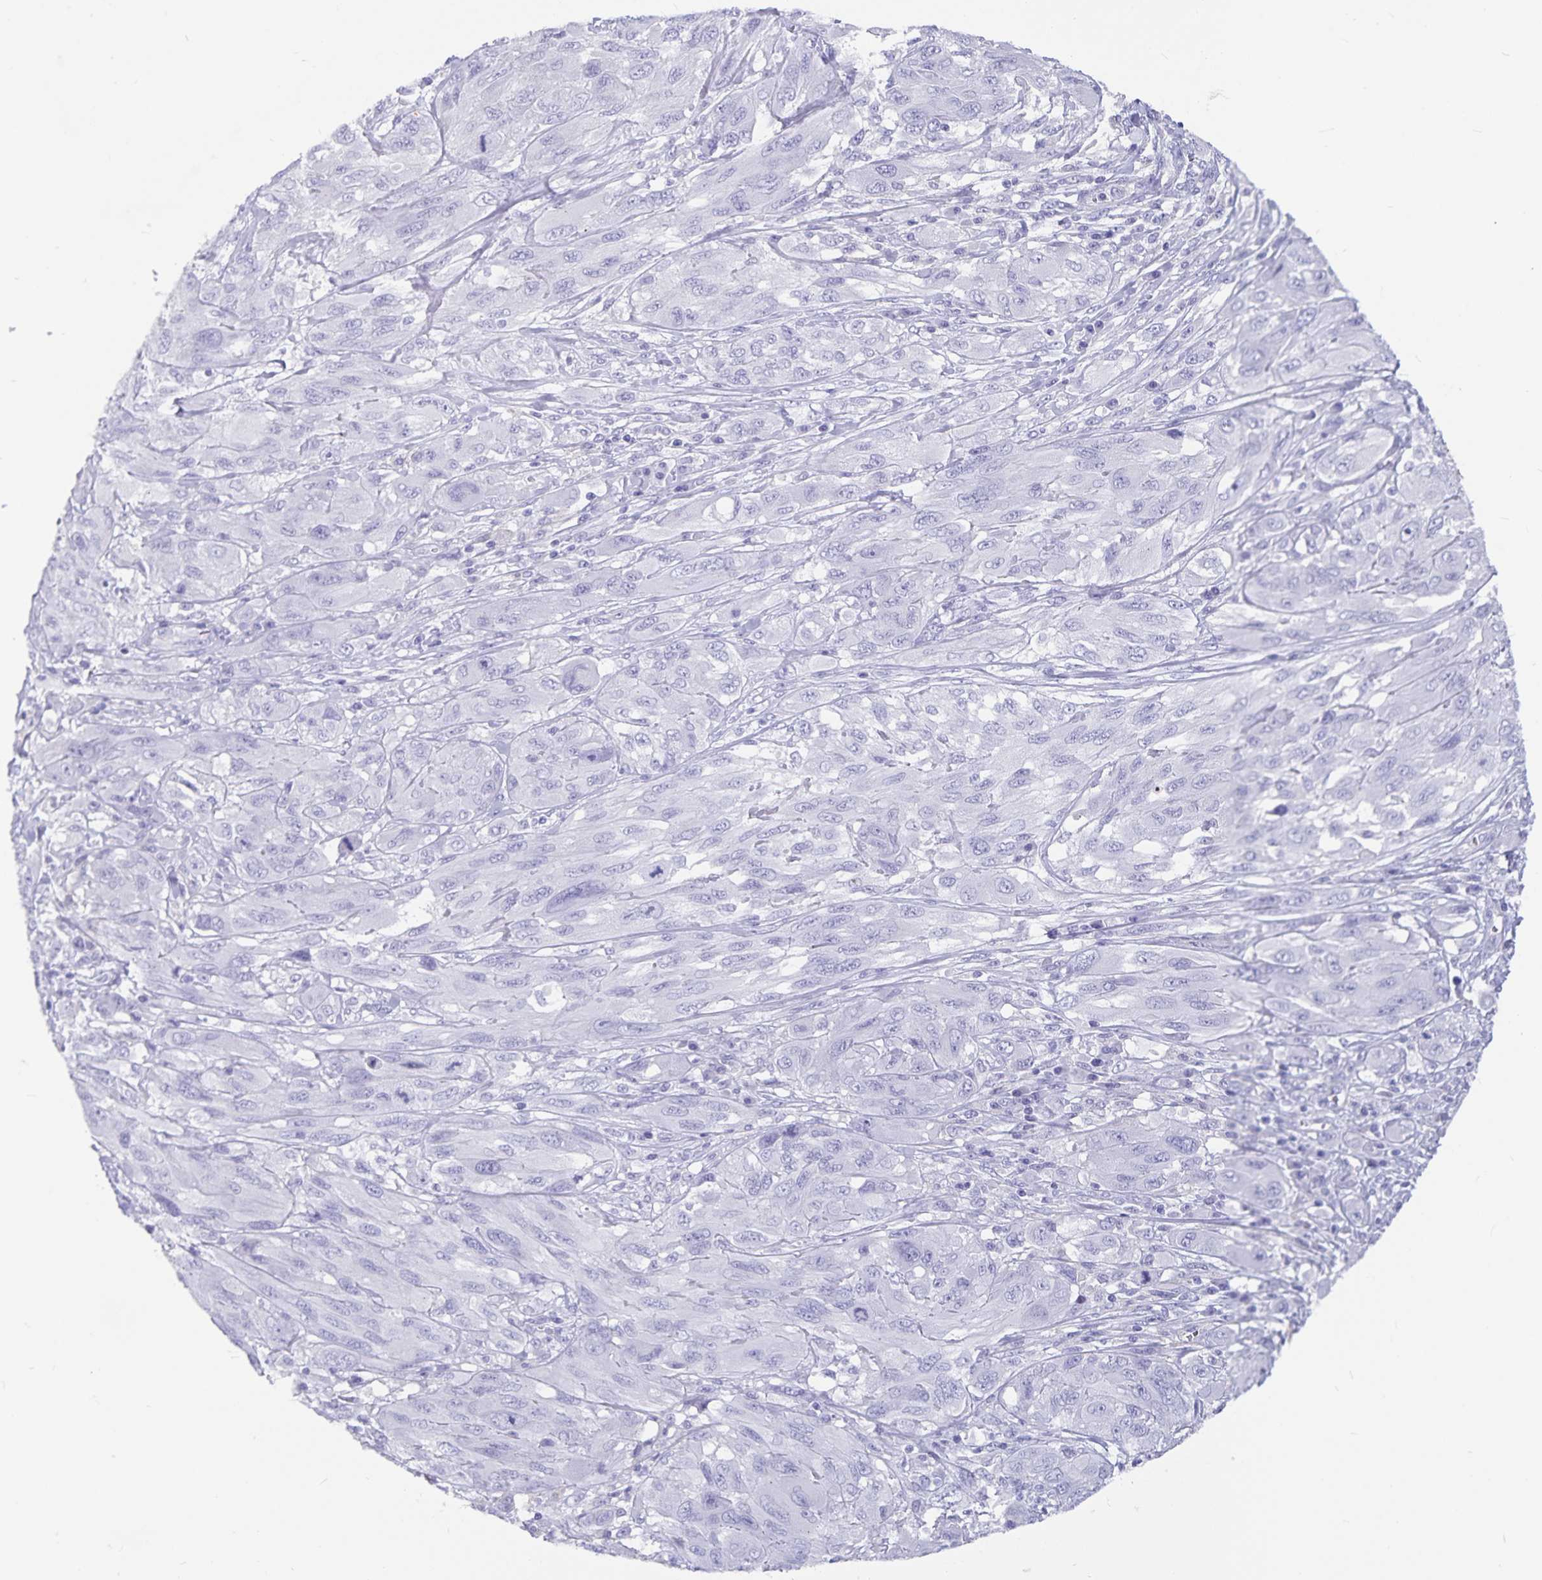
{"staining": {"intensity": "negative", "quantity": "none", "location": "none"}, "tissue": "melanoma", "cell_type": "Tumor cells", "image_type": "cancer", "snomed": [{"axis": "morphology", "description": "Malignant melanoma, NOS"}, {"axis": "topography", "description": "Skin"}], "caption": "Tumor cells are negative for protein expression in human melanoma.", "gene": "PLAC1", "patient": {"sex": "female", "age": 91}}